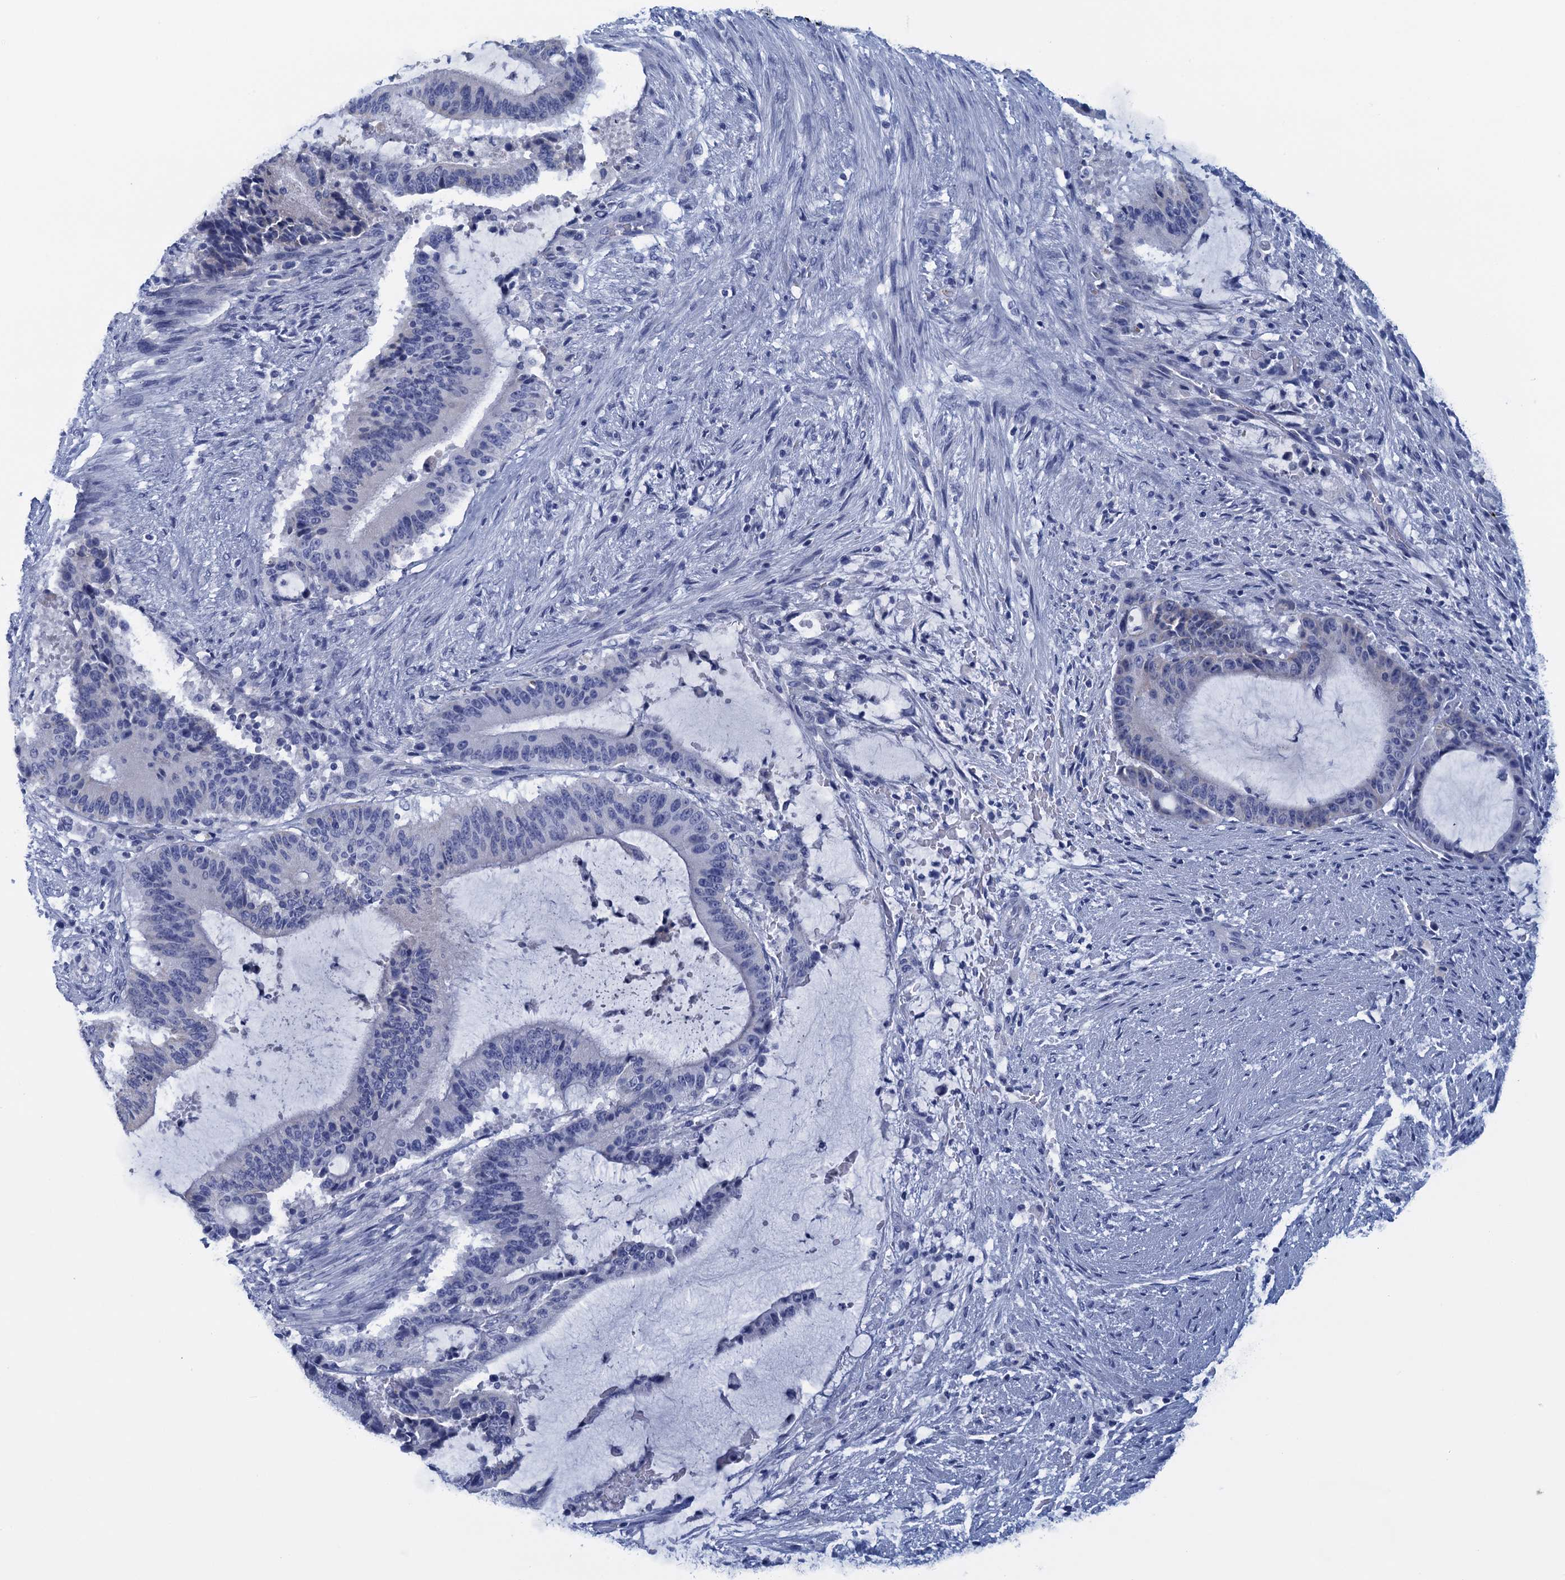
{"staining": {"intensity": "negative", "quantity": "none", "location": "none"}, "tissue": "liver cancer", "cell_type": "Tumor cells", "image_type": "cancer", "snomed": [{"axis": "morphology", "description": "Normal tissue, NOS"}, {"axis": "morphology", "description": "Cholangiocarcinoma"}, {"axis": "topography", "description": "Liver"}, {"axis": "topography", "description": "Peripheral nerve tissue"}], "caption": "A micrograph of liver cholangiocarcinoma stained for a protein demonstrates no brown staining in tumor cells. (DAB IHC with hematoxylin counter stain).", "gene": "SCEL", "patient": {"sex": "female", "age": 73}}